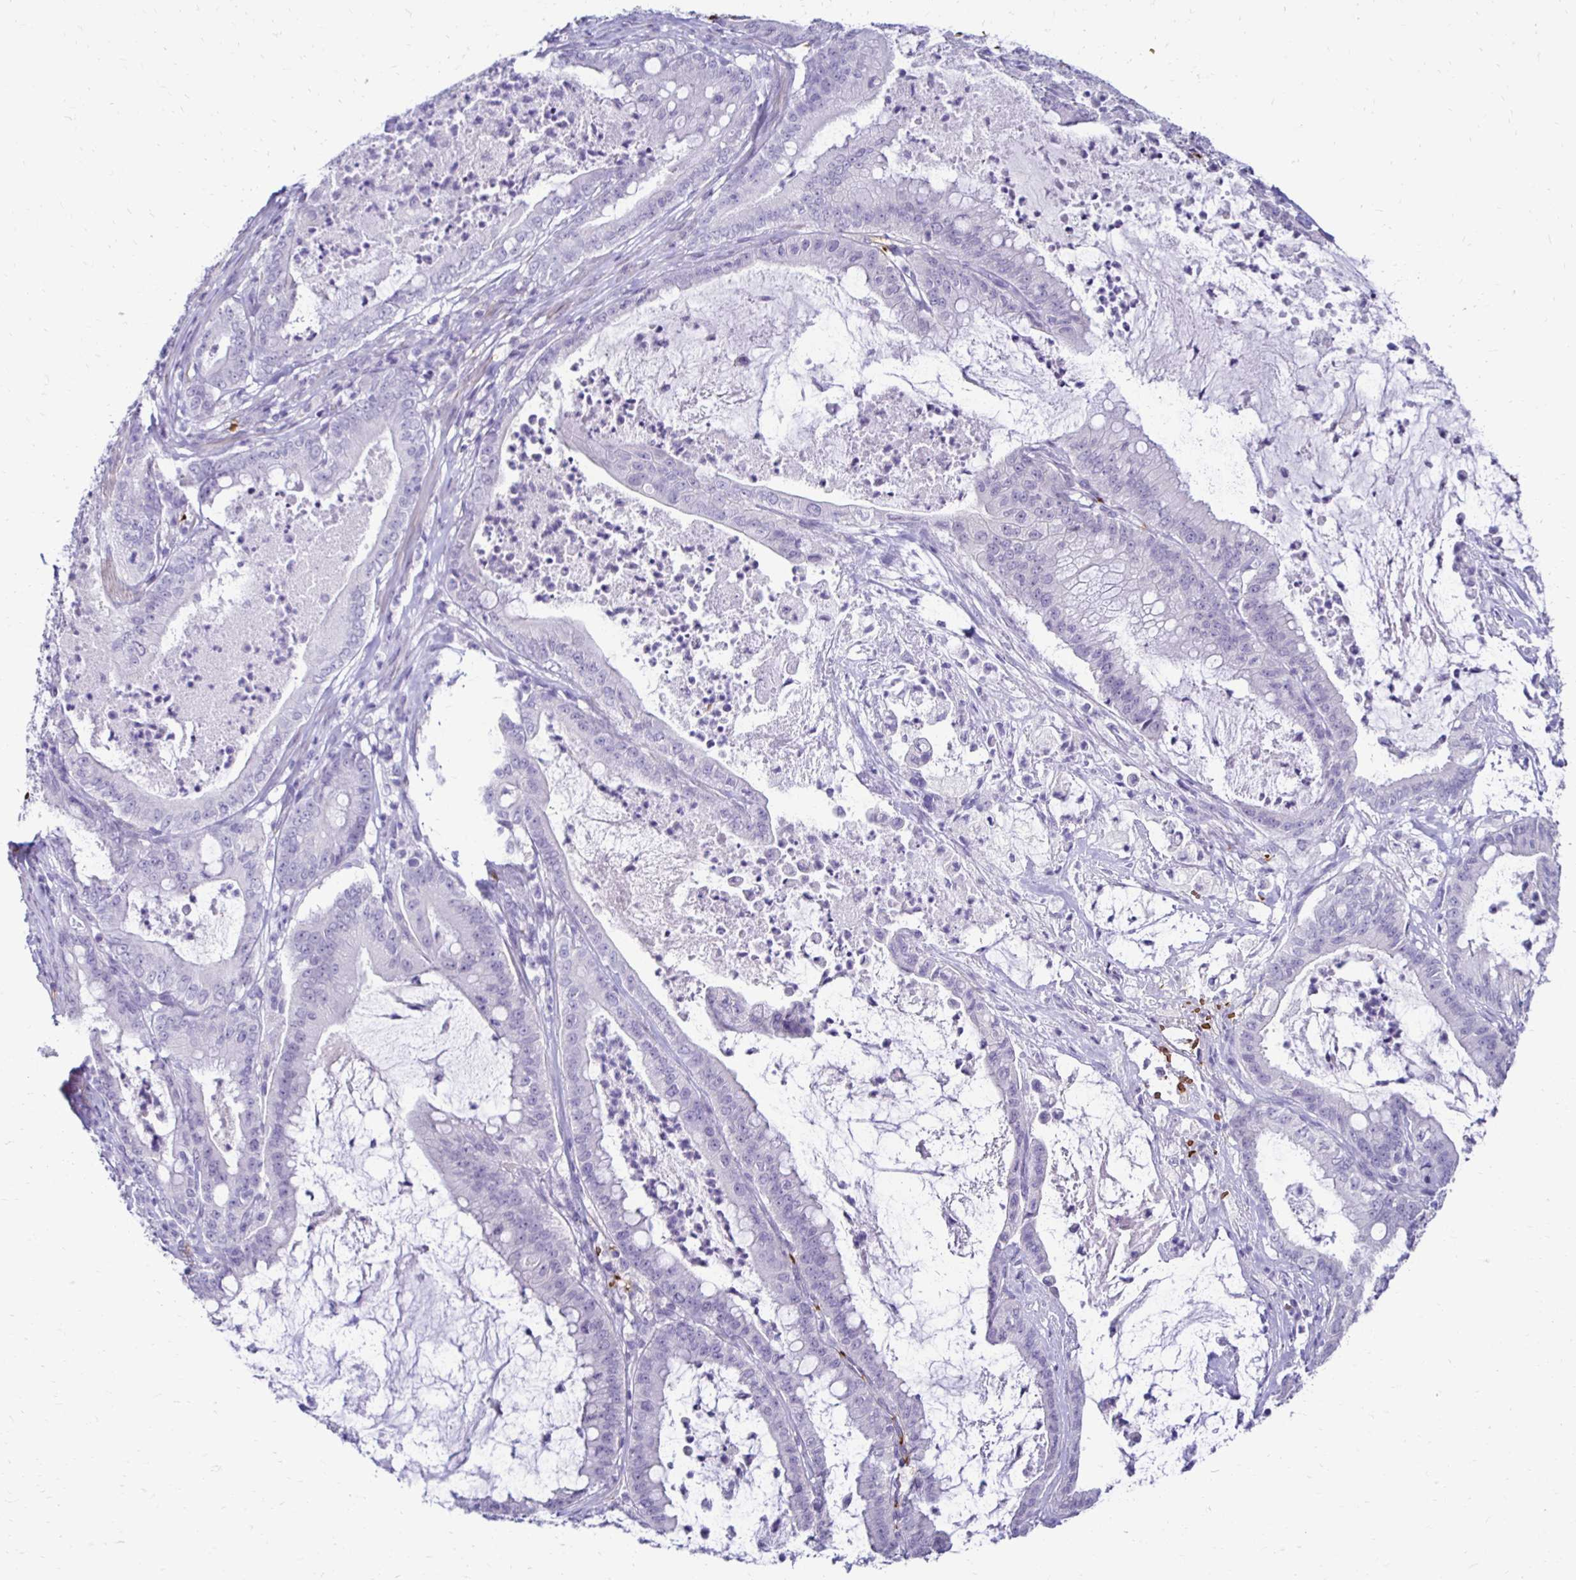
{"staining": {"intensity": "negative", "quantity": "none", "location": "none"}, "tissue": "pancreatic cancer", "cell_type": "Tumor cells", "image_type": "cancer", "snomed": [{"axis": "morphology", "description": "Adenocarcinoma, NOS"}, {"axis": "topography", "description": "Pancreas"}], "caption": "High power microscopy micrograph of an immunohistochemistry histopathology image of pancreatic adenocarcinoma, revealing no significant expression in tumor cells.", "gene": "RHBDL3", "patient": {"sex": "male", "age": 71}}